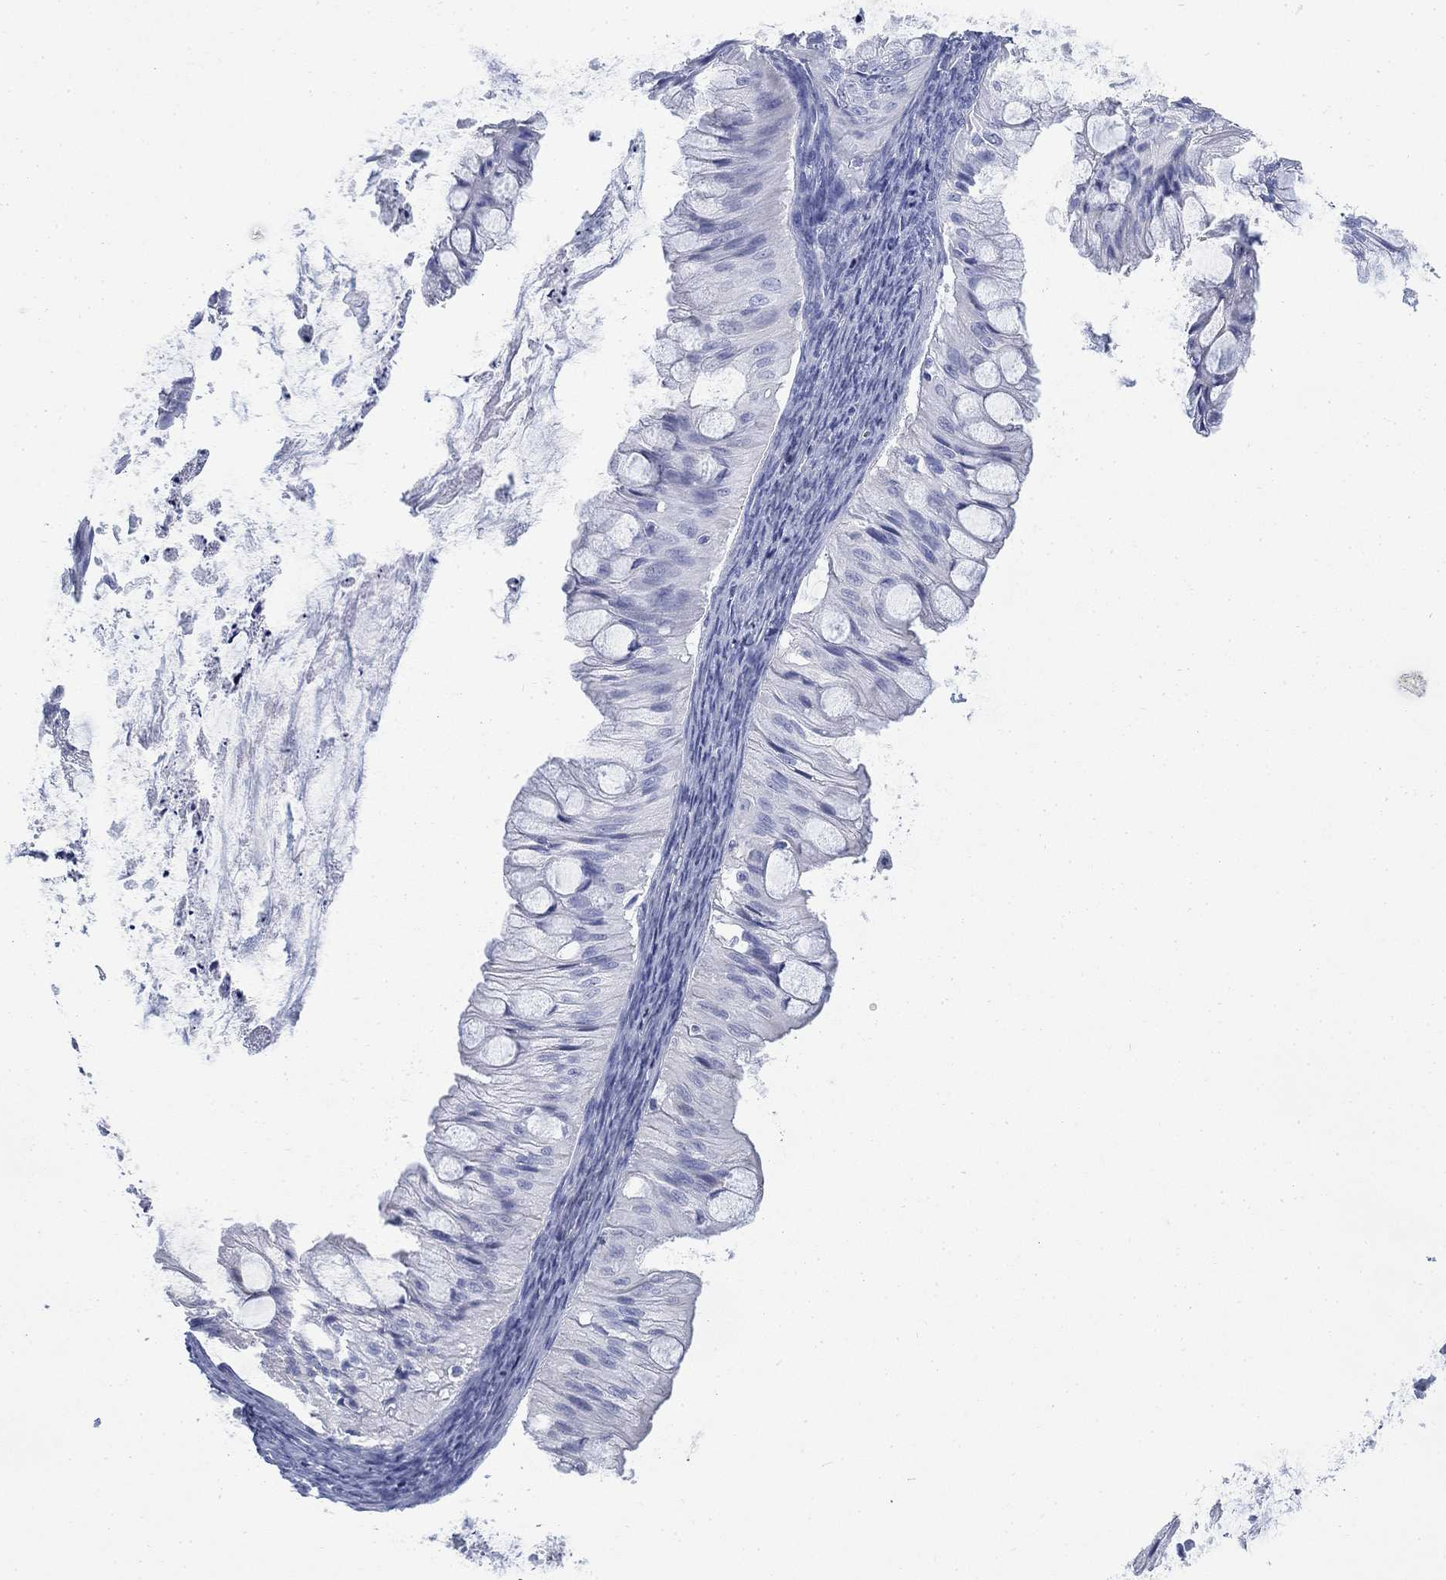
{"staining": {"intensity": "negative", "quantity": "none", "location": "none"}, "tissue": "ovarian cancer", "cell_type": "Tumor cells", "image_type": "cancer", "snomed": [{"axis": "morphology", "description": "Cystadenocarcinoma, mucinous, NOS"}, {"axis": "topography", "description": "Ovary"}], "caption": "A photomicrograph of ovarian mucinous cystadenocarcinoma stained for a protein displays no brown staining in tumor cells. Nuclei are stained in blue.", "gene": "IGF2BP3", "patient": {"sex": "female", "age": 57}}